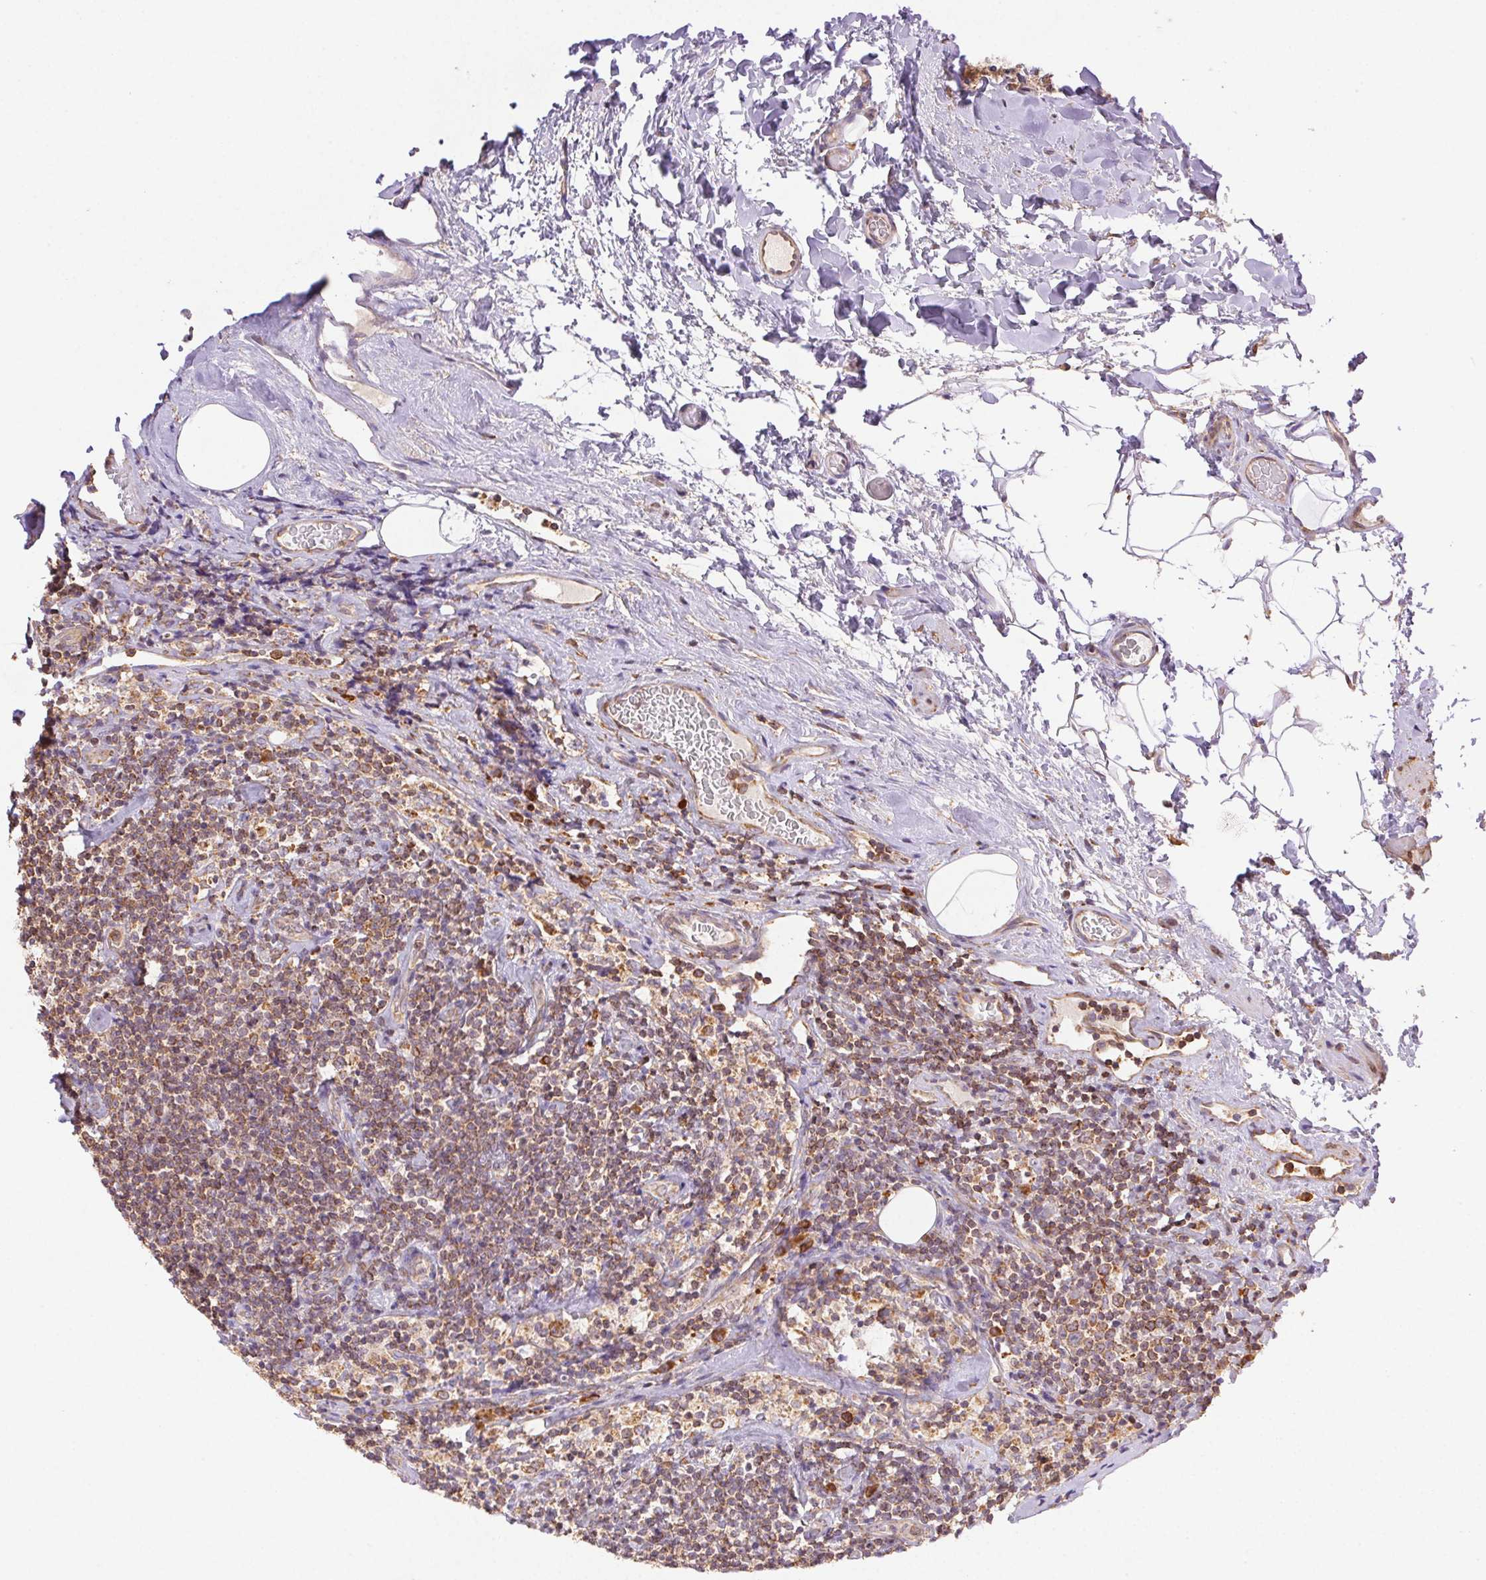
{"staining": {"intensity": "weak", "quantity": ">75%", "location": "cytoplasmic/membranous"}, "tissue": "lymphoma", "cell_type": "Tumor cells", "image_type": "cancer", "snomed": [{"axis": "morphology", "description": "Malignant lymphoma, non-Hodgkin's type, Low grade"}, {"axis": "topography", "description": "Lymph node"}], "caption": "Lymphoma stained with a protein marker demonstrates weak staining in tumor cells.", "gene": "ENTREP1", "patient": {"sex": "male", "age": 81}}